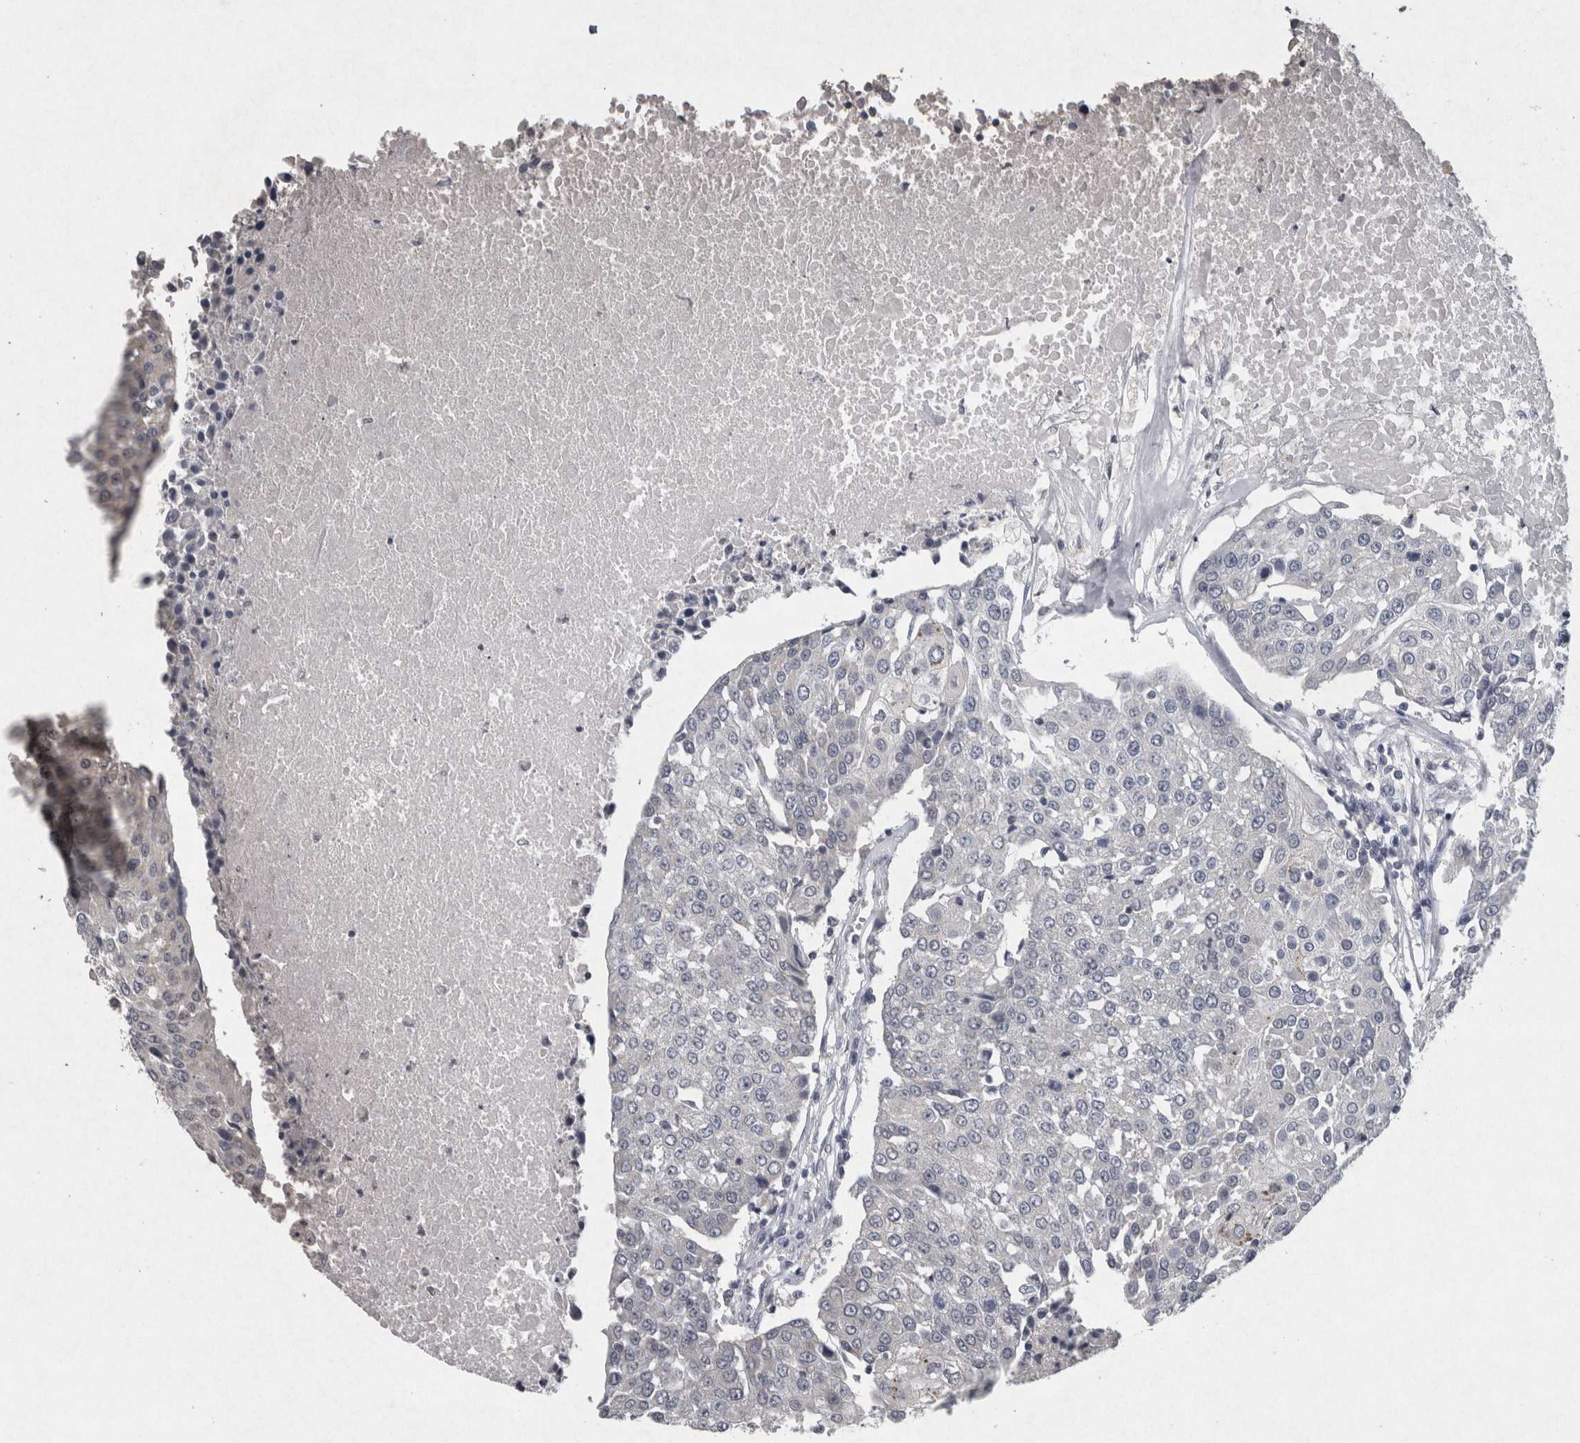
{"staining": {"intensity": "negative", "quantity": "none", "location": "none"}, "tissue": "urothelial cancer", "cell_type": "Tumor cells", "image_type": "cancer", "snomed": [{"axis": "morphology", "description": "Urothelial carcinoma, High grade"}, {"axis": "topography", "description": "Urinary bladder"}], "caption": "The immunohistochemistry micrograph has no significant expression in tumor cells of urothelial carcinoma (high-grade) tissue.", "gene": "WNT7A", "patient": {"sex": "female", "age": 85}}